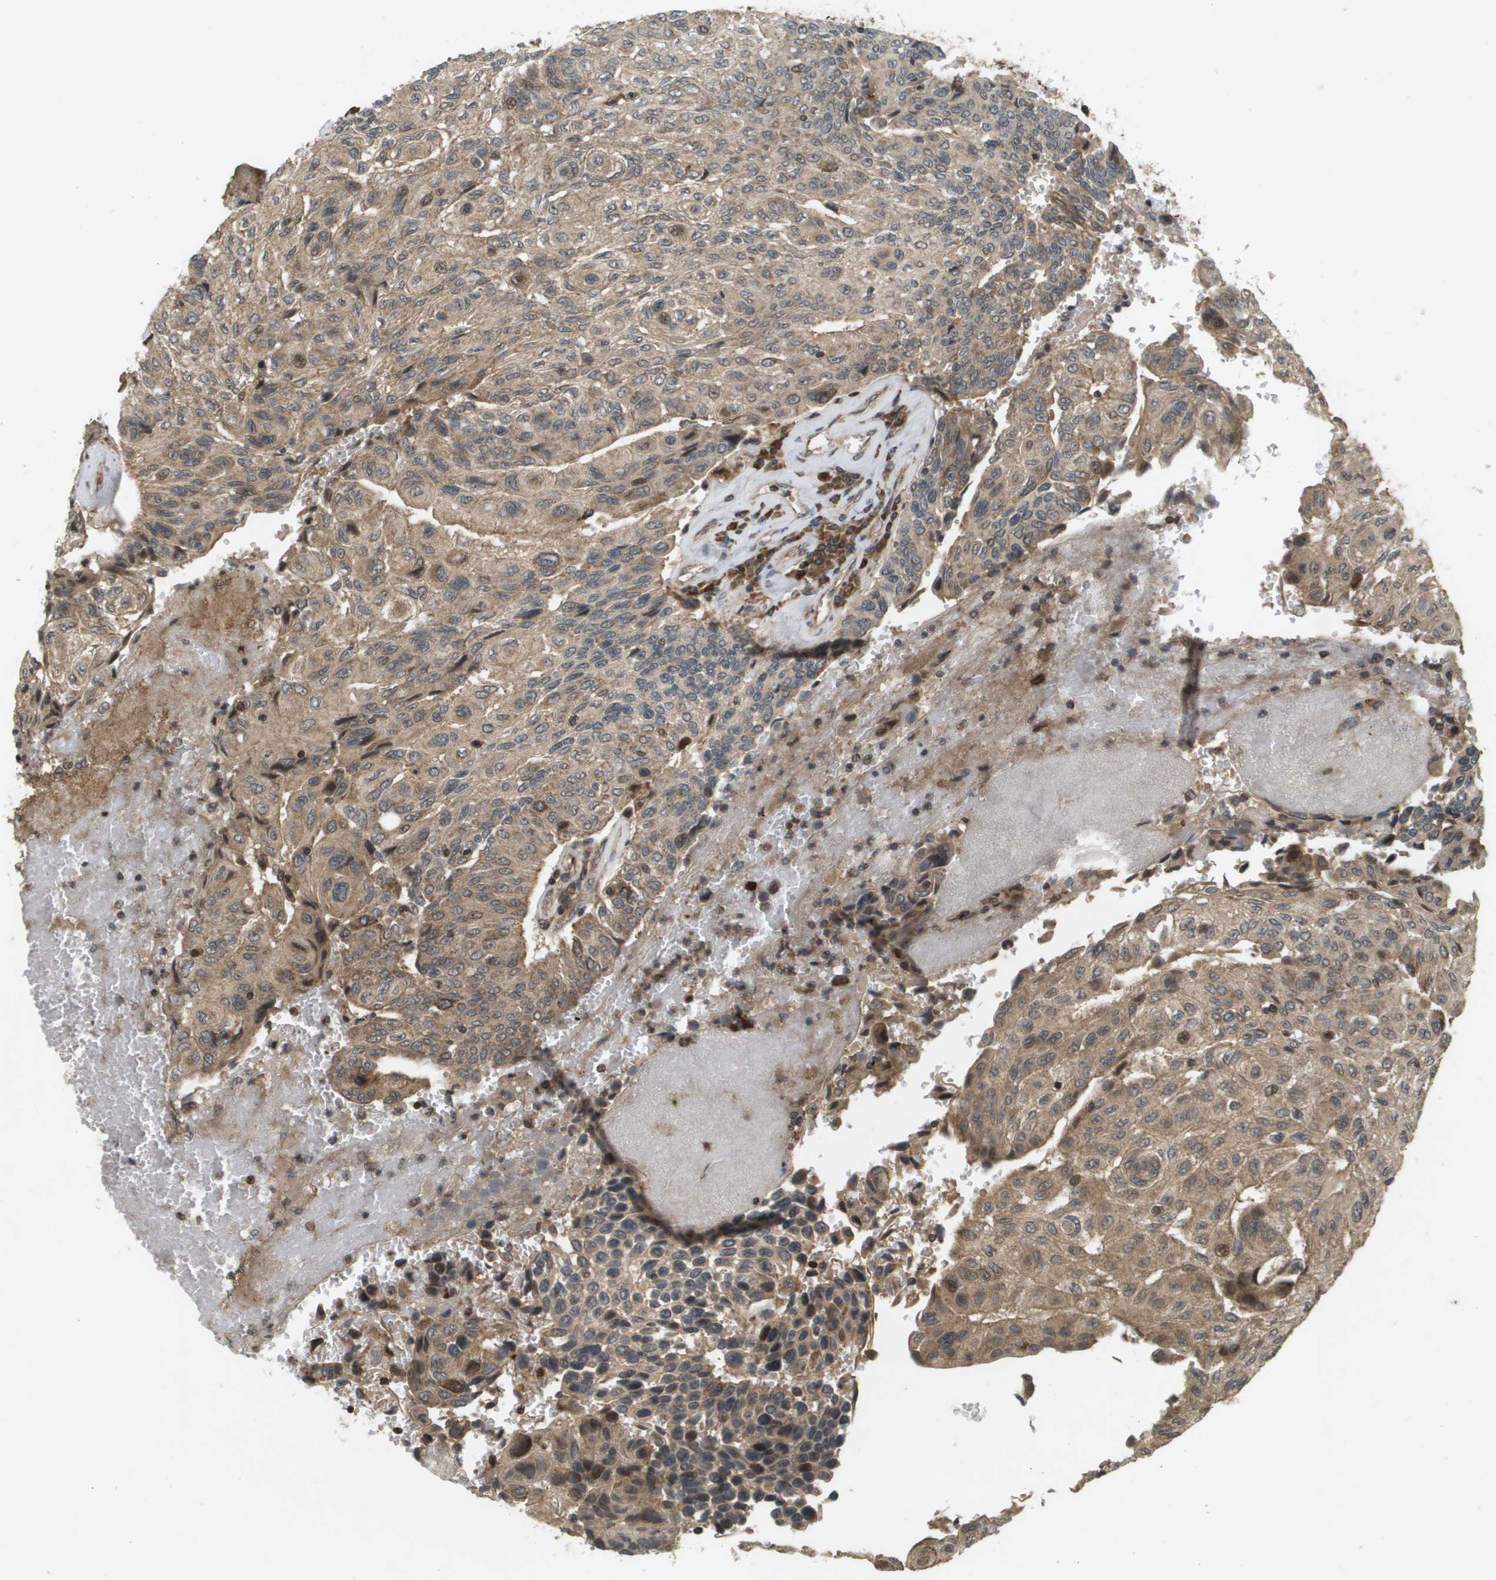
{"staining": {"intensity": "moderate", "quantity": ">75%", "location": "cytoplasmic/membranous"}, "tissue": "urothelial cancer", "cell_type": "Tumor cells", "image_type": "cancer", "snomed": [{"axis": "morphology", "description": "Urothelial carcinoma, High grade"}, {"axis": "topography", "description": "Urinary bladder"}], "caption": "DAB (3,3'-diaminobenzidine) immunohistochemical staining of human urothelial cancer reveals moderate cytoplasmic/membranous protein expression in approximately >75% of tumor cells. (DAB (3,3'-diaminobenzidine) IHC, brown staining for protein, blue staining for nuclei).", "gene": "KIF11", "patient": {"sex": "male", "age": 66}}